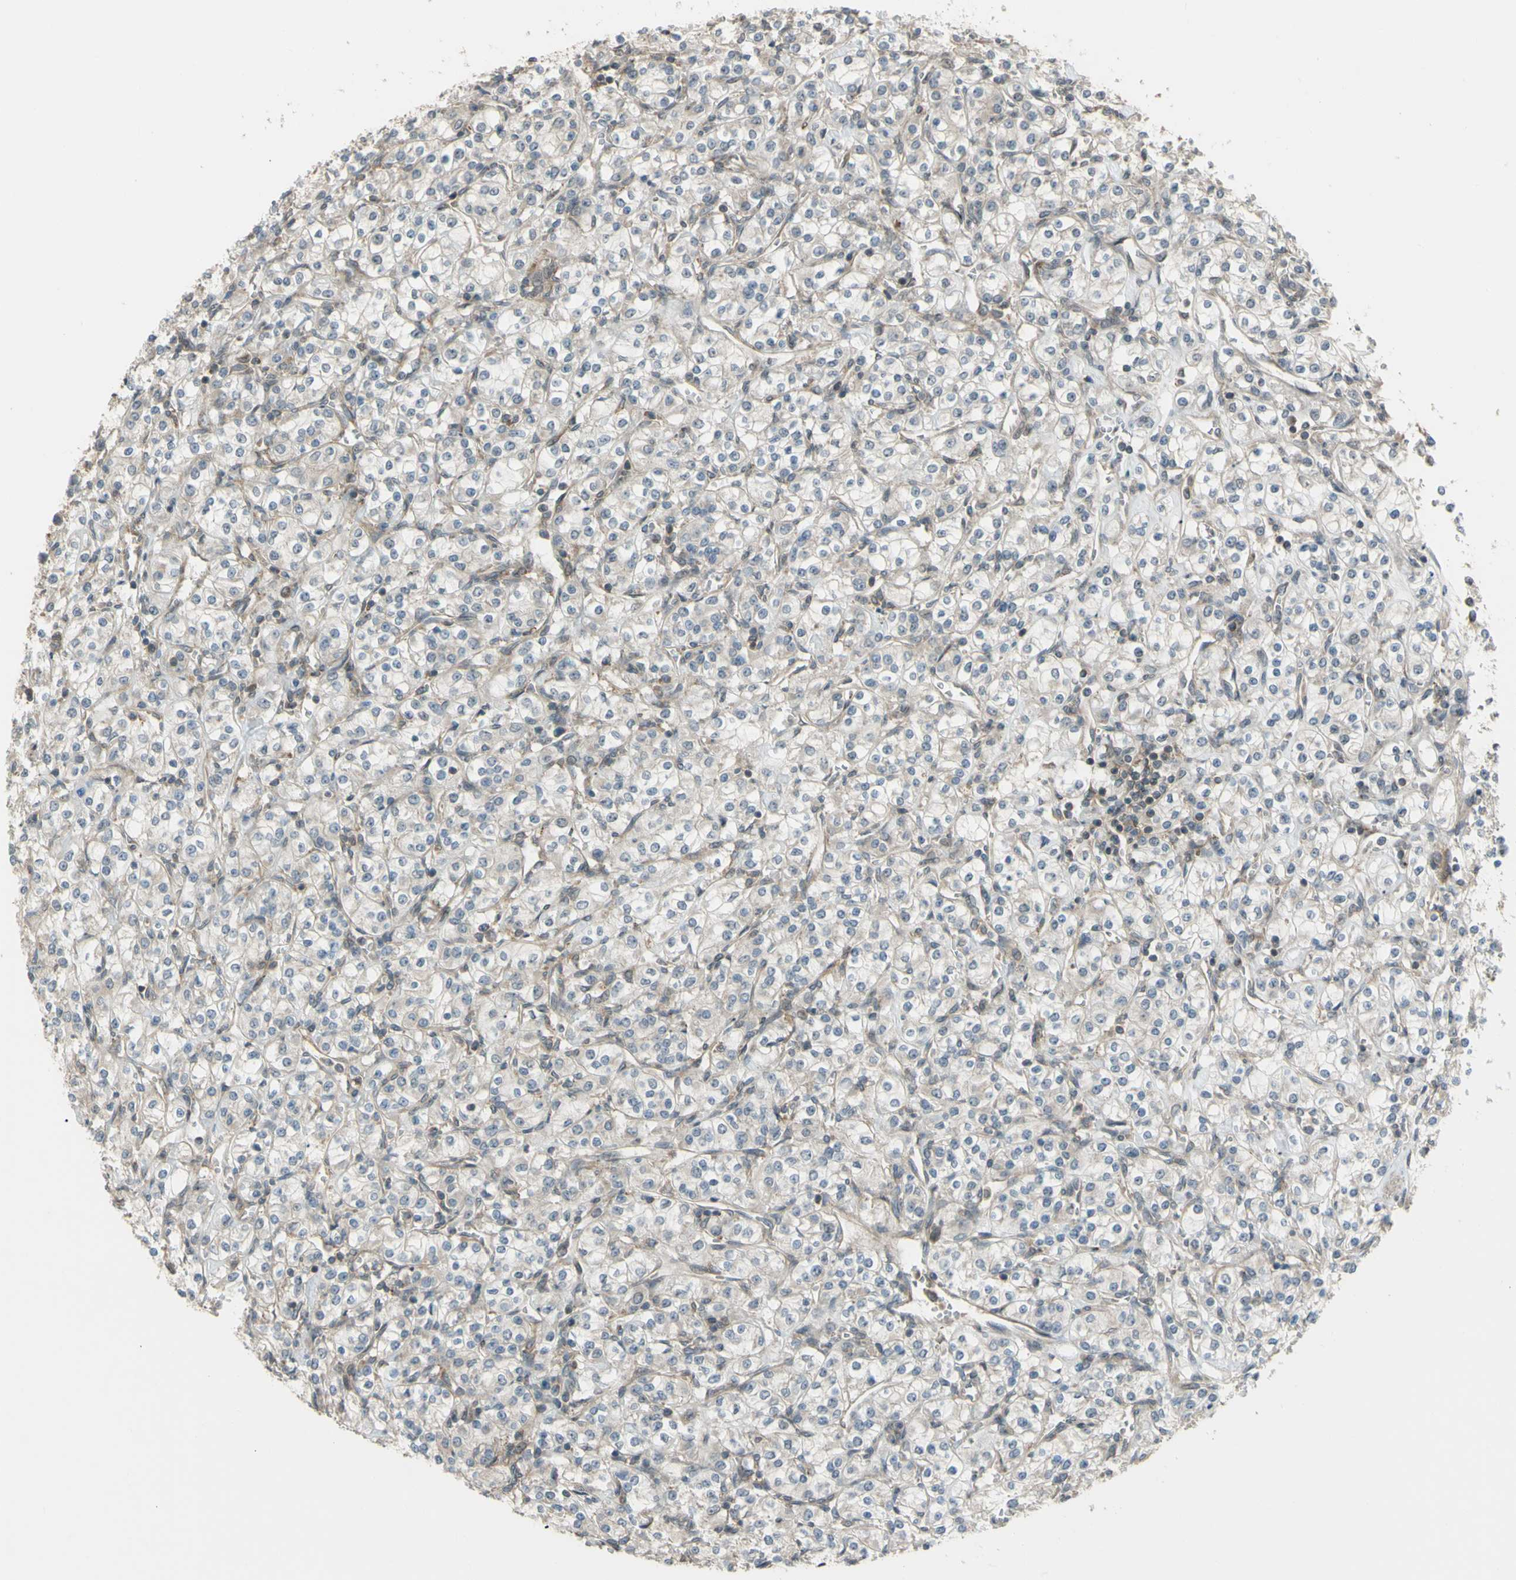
{"staining": {"intensity": "negative", "quantity": "none", "location": "none"}, "tissue": "renal cancer", "cell_type": "Tumor cells", "image_type": "cancer", "snomed": [{"axis": "morphology", "description": "Adenocarcinoma, NOS"}, {"axis": "topography", "description": "Kidney"}], "caption": "Human renal adenocarcinoma stained for a protein using IHC shows no staining in tumor cells.", "gene": "FLII", "patient": {"sex": "male", "age": 77}}